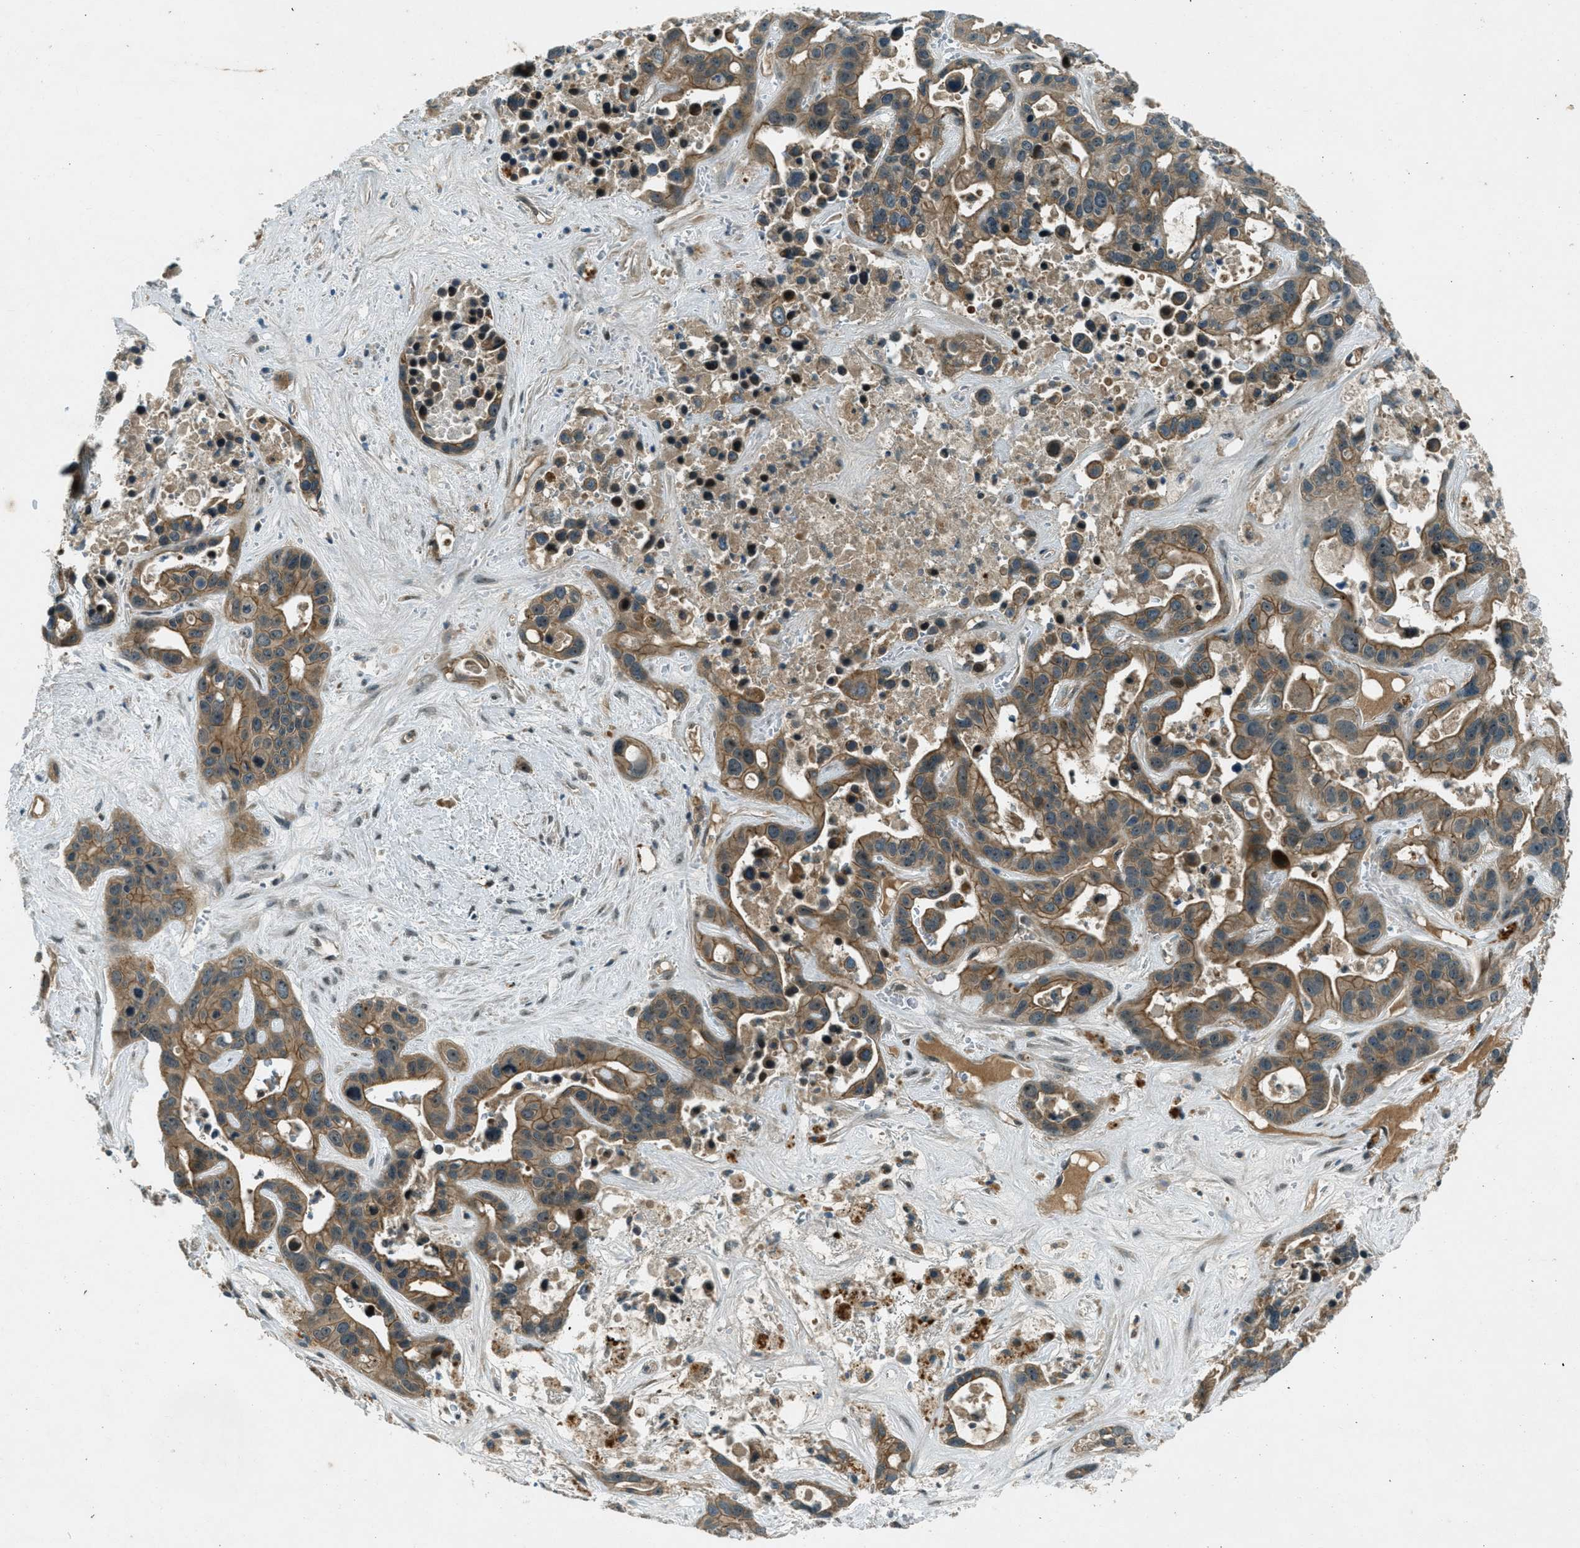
{"staining": {"intensity": "moderate", "quantity": ">75%", "location": "cytoplasmic/membranous"}, "tissue": "liver cancer", "cell_type": "Tumor cells", "image_type": "cancer", "snomed": [{"axis": "morphology", "description": "Cholangiocarcinoma"}, {"axis": "topography", "description": "Liver"}], "caption": "This micrograph reveals IHC staining of liver cancer, with medium moderate cytoplasmic/membranous positivity in about >75% of tumor cells.", "gene": "STK11", "patient": {"sex": "female", "age": 65}}